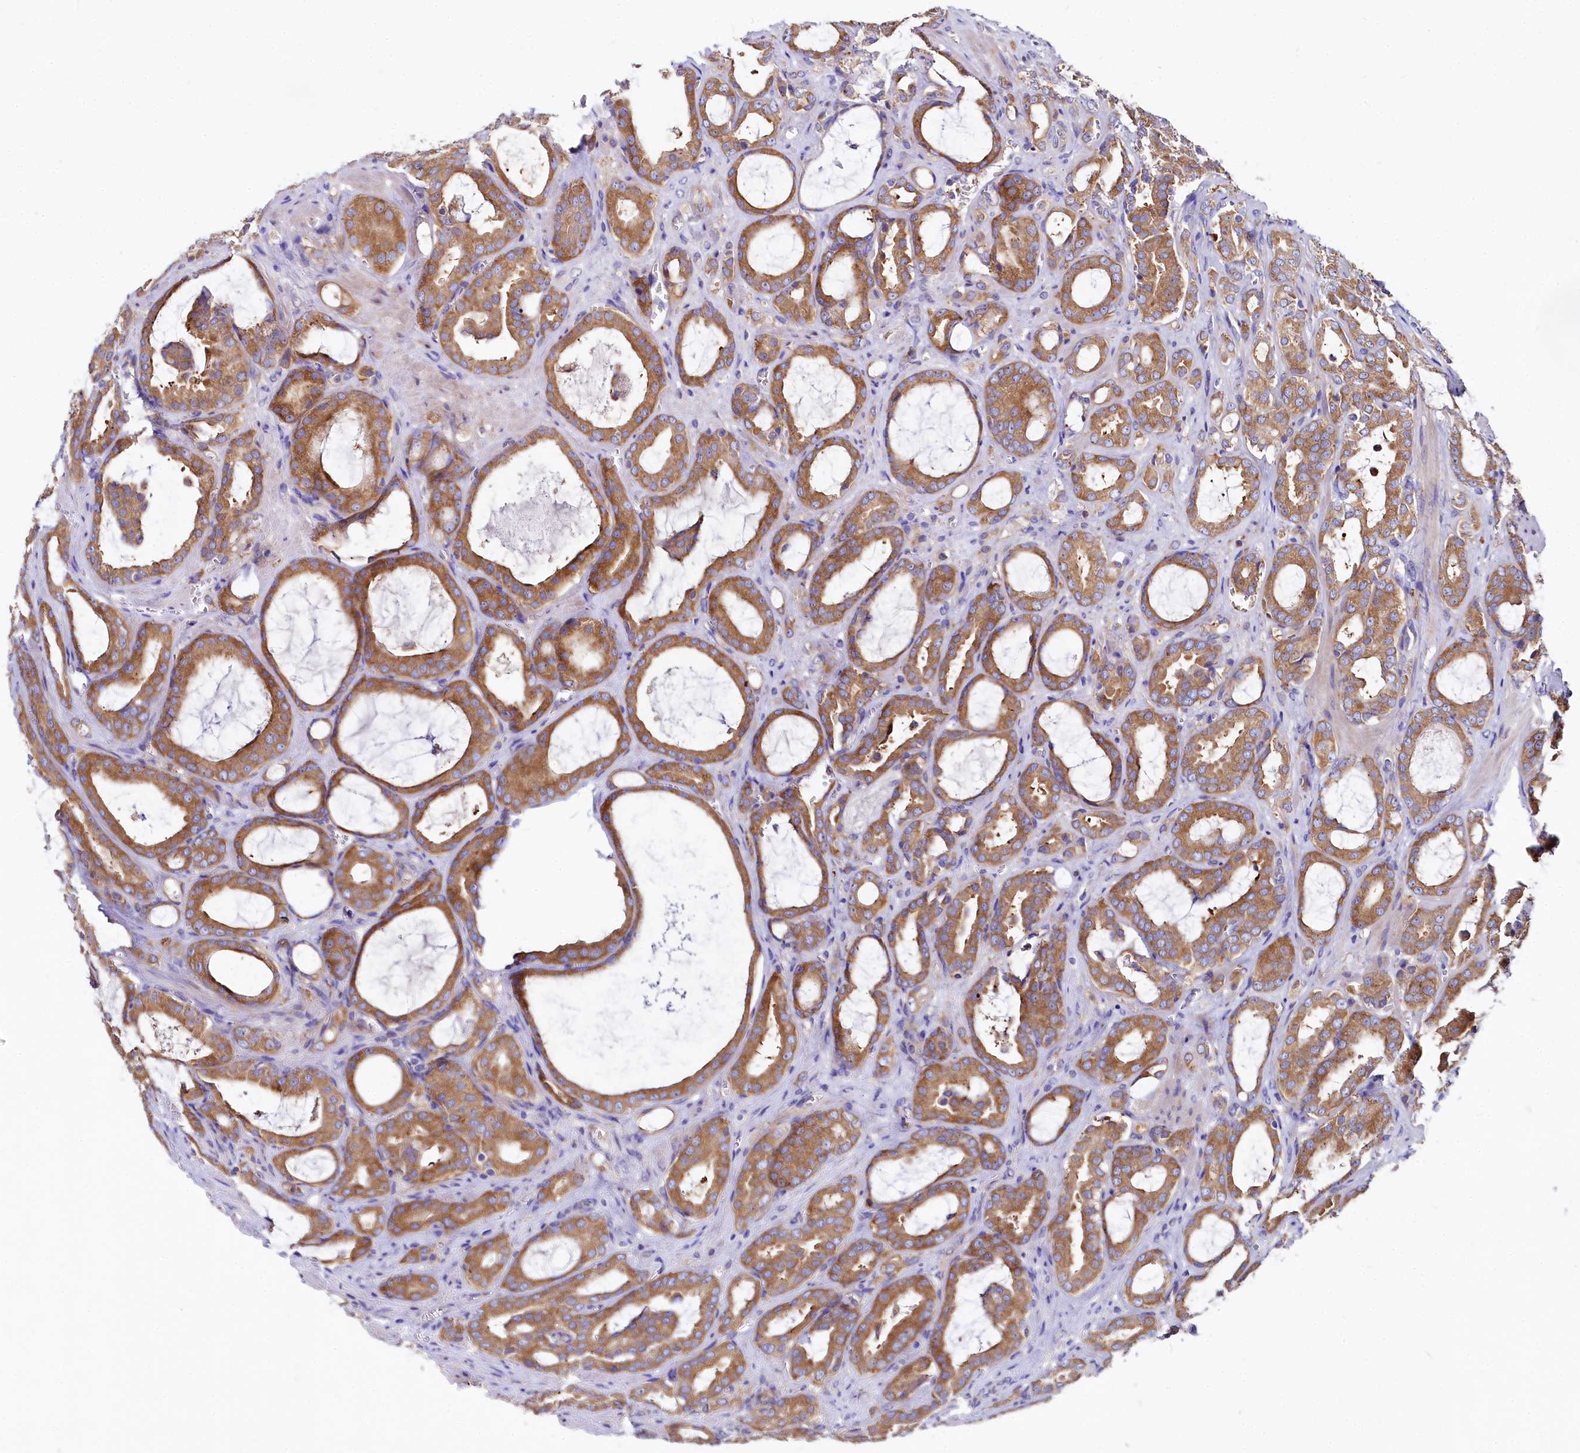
{"staining": {"intensity": "moderate", "quantity": ">75%", "location": "cytoplasmic/membranous"}, "tissue": "prostate cancer", "cell_type": "Tumor cells", "image_type": "cancer", "snomed": [{"axis": "morphology", "description": "Adenocarcinoma, High grade"}, {"axis": "topography", "description": "Prostate"}], "caption": "This is an image of immunohistochemistry staining of prostate high-grade adenocarcinoma, which shows moderate positivity in the cytoplasmic/membranous of tumor cells.", "gene": "QARS1", "patient": {"sex": "male", "age": 72}}